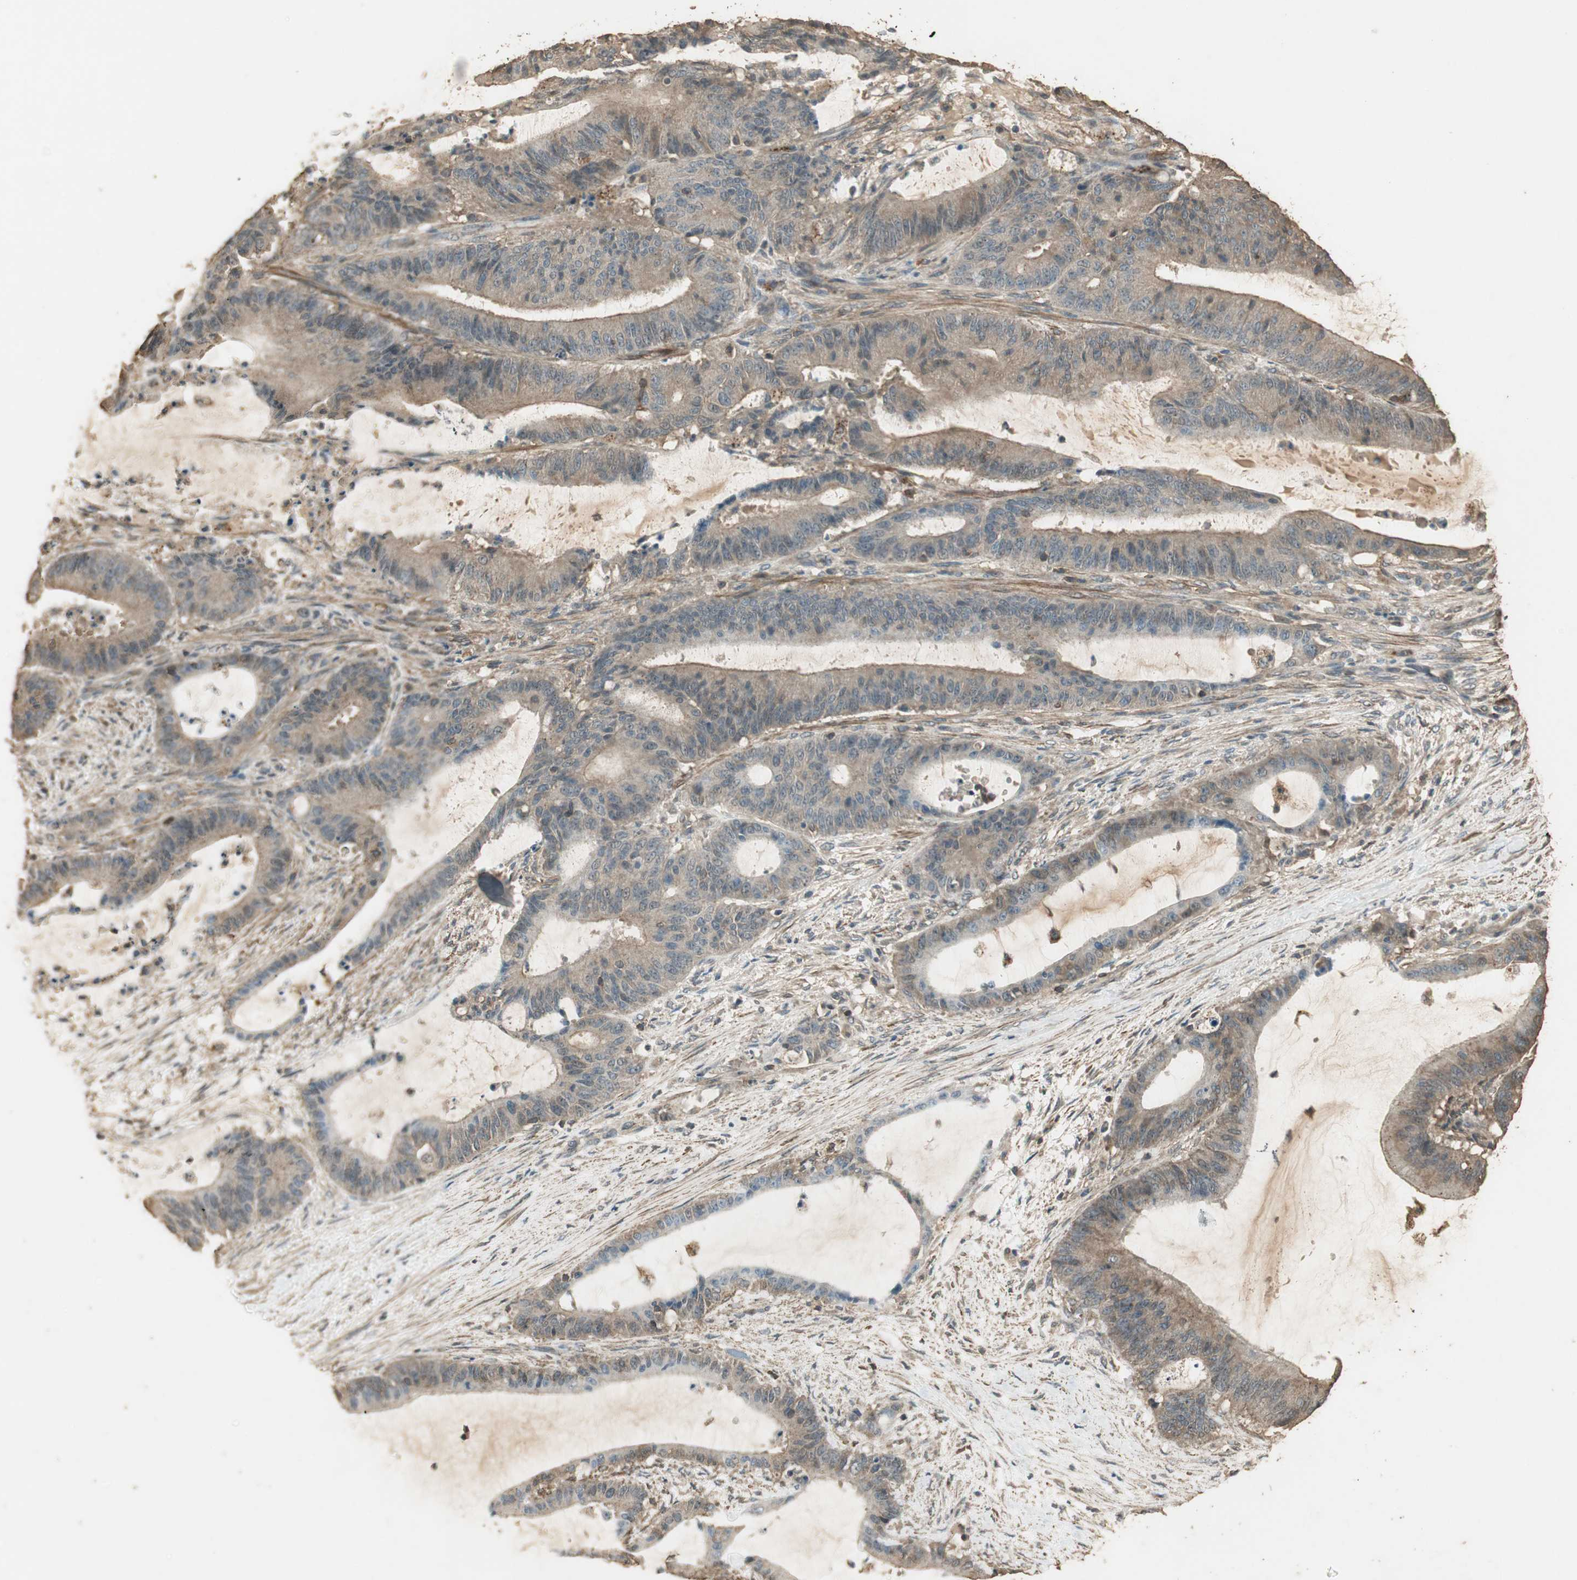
{"staining": {"intensity": "weak", "quantity": "<25%", "location": "cytoplasmic/membranous"}, "tissue": "liver cancer", "cell_type": "Tumor cells", "image_type": "cancer", "snomed": [{"axis": "morphology", "description": "Cholangiocarcinoma"}, {"axis": "topography", "description": "Liver"}], "caption": "Tumor cells are negative for brown protein staining in liver cancer.", "gene": "USP2", "patient": {"sex": "female", "age": 73}}